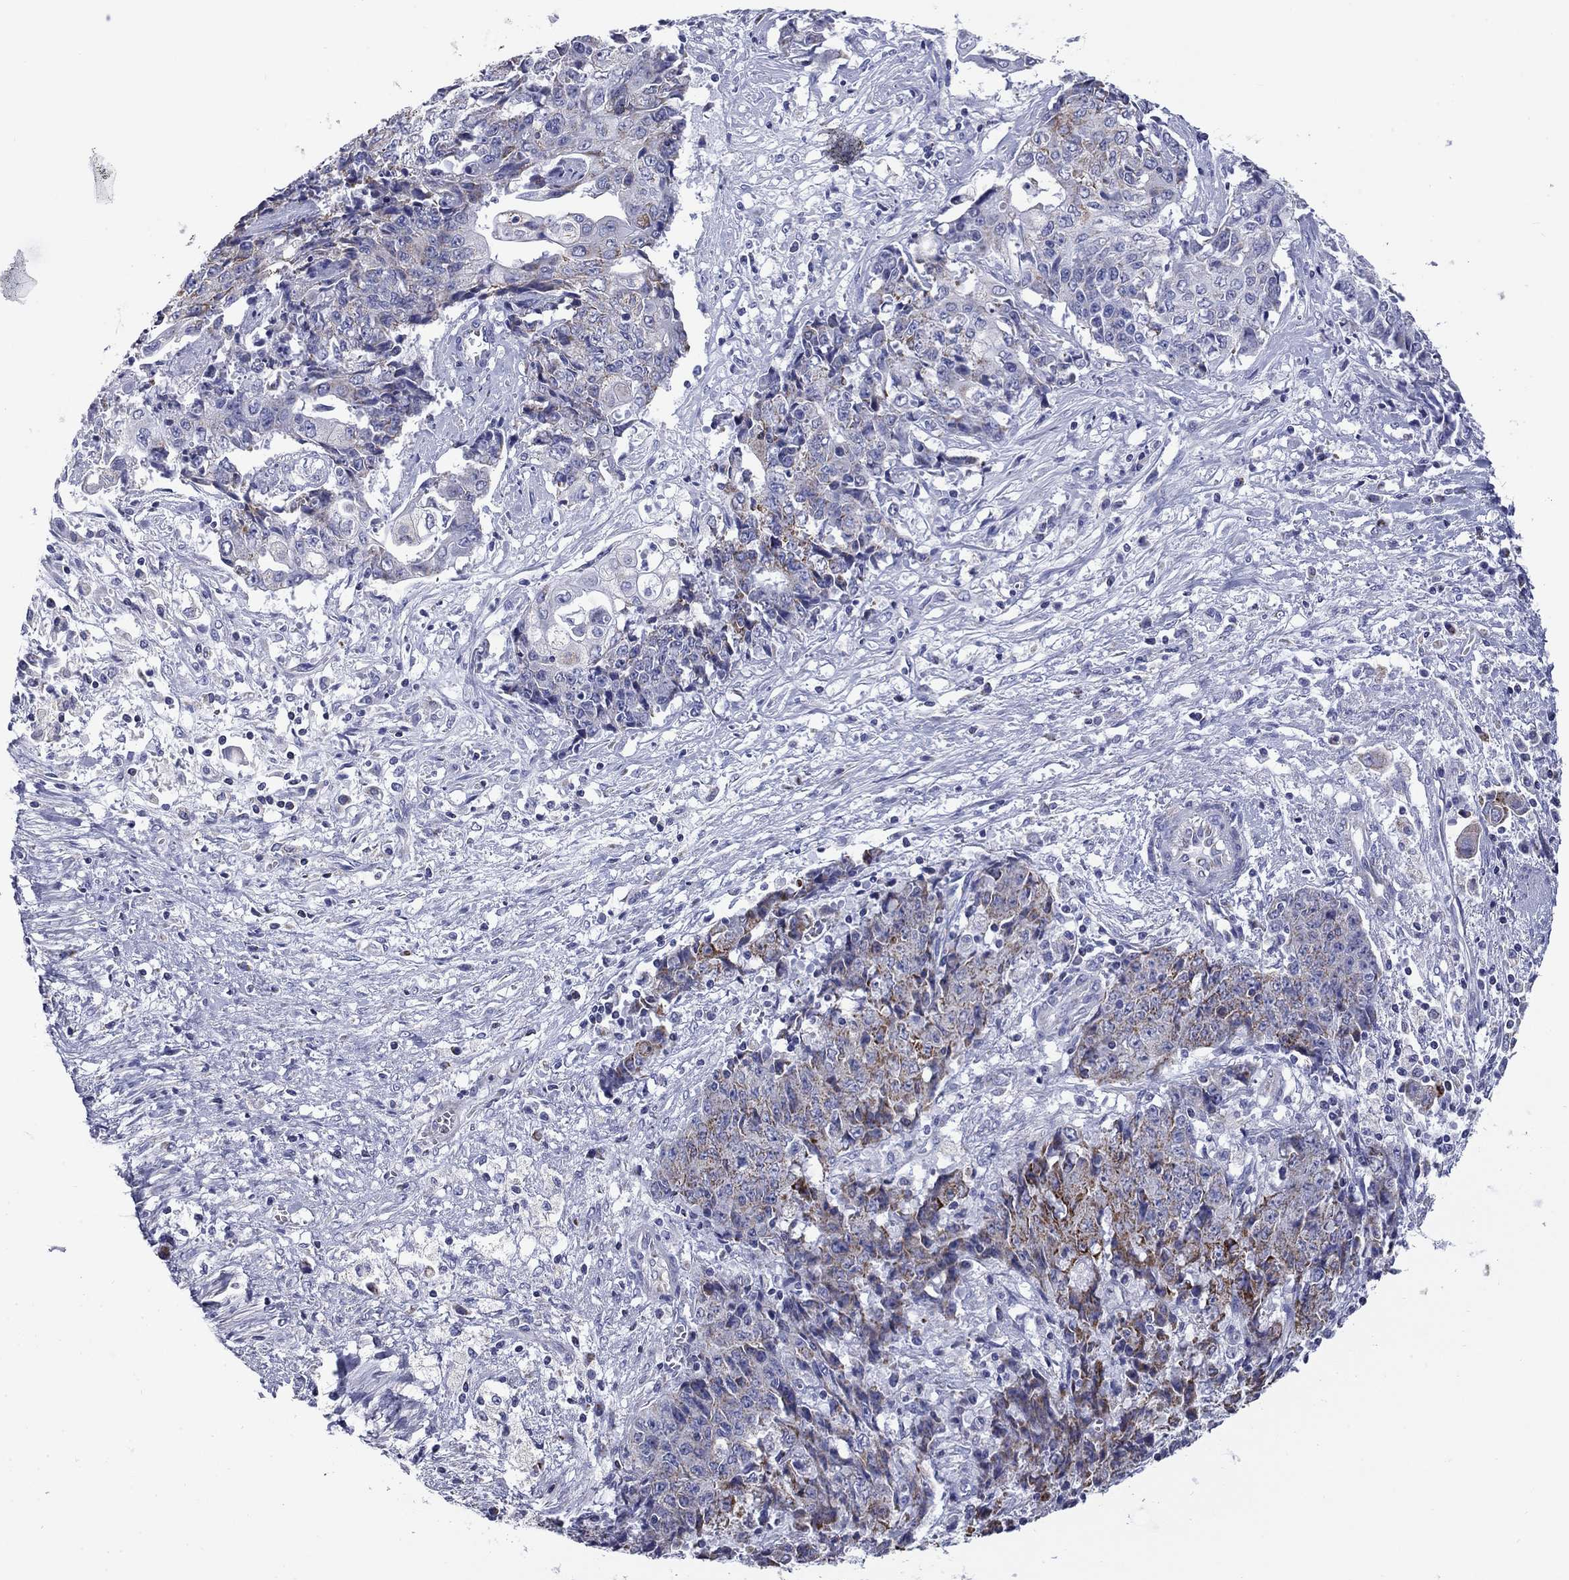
{"staining": {"intensity": "moderate", "quantity": "<25%", "location": "cytoplasmic/membranous"}, "tissue": "ovarian cancer", "cell_type": "Tumor cells", "image_type": "cancer", "snomed": [{"axis": "morphology", "description": "Carcinoma, endometroid"}, {"axis": "topography", "description": "Ovary"}], "caption": "Approximately <25% of tumor cells in human ovarian endometroid carcinoma demonstrate moderate cytoplasmic/membranous protein staining as visualized by brown immunohistochemical staining.", "gene": "ACADSB", "patient": {"sex": "female", "age": 42}}